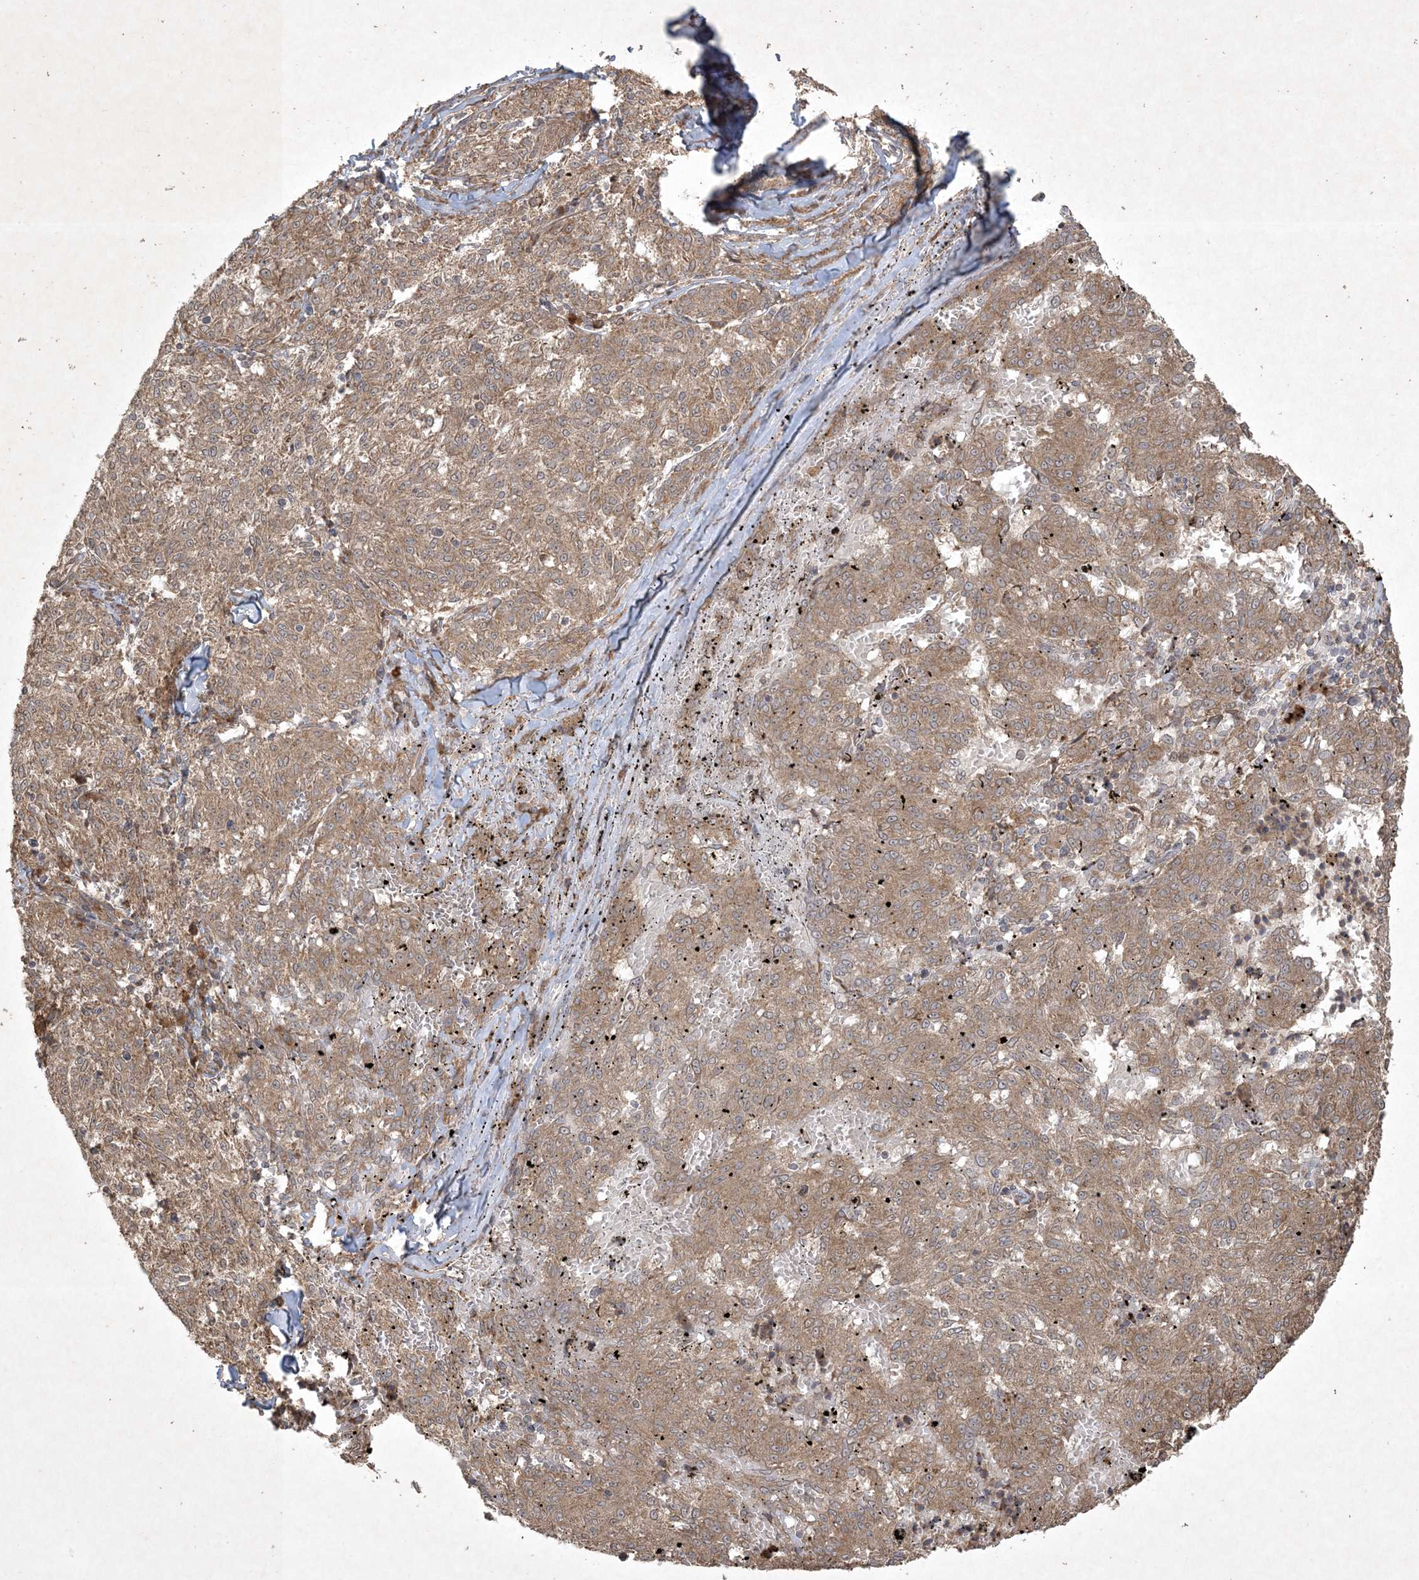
{"staining": {"intensity": "moderate", "quantity": ">75%", "location": "cytoplasmic/membranous"}, "tissue": "melanoma", "cell_type": "Tumor cells", "image_type": "cancer", "snomed": [{"axis": "morphology", "description": "Malignant melanoma, NOS"}, {"axis": "topography", "description": "Skin"}], "caption": "A medium amount of moderate cytoplasmic/membranous staining is present in about >75% of tumor cells in melanoma tissue.", "gene": "NRBP2", "patient": {"sex": "female", "age": 72}}